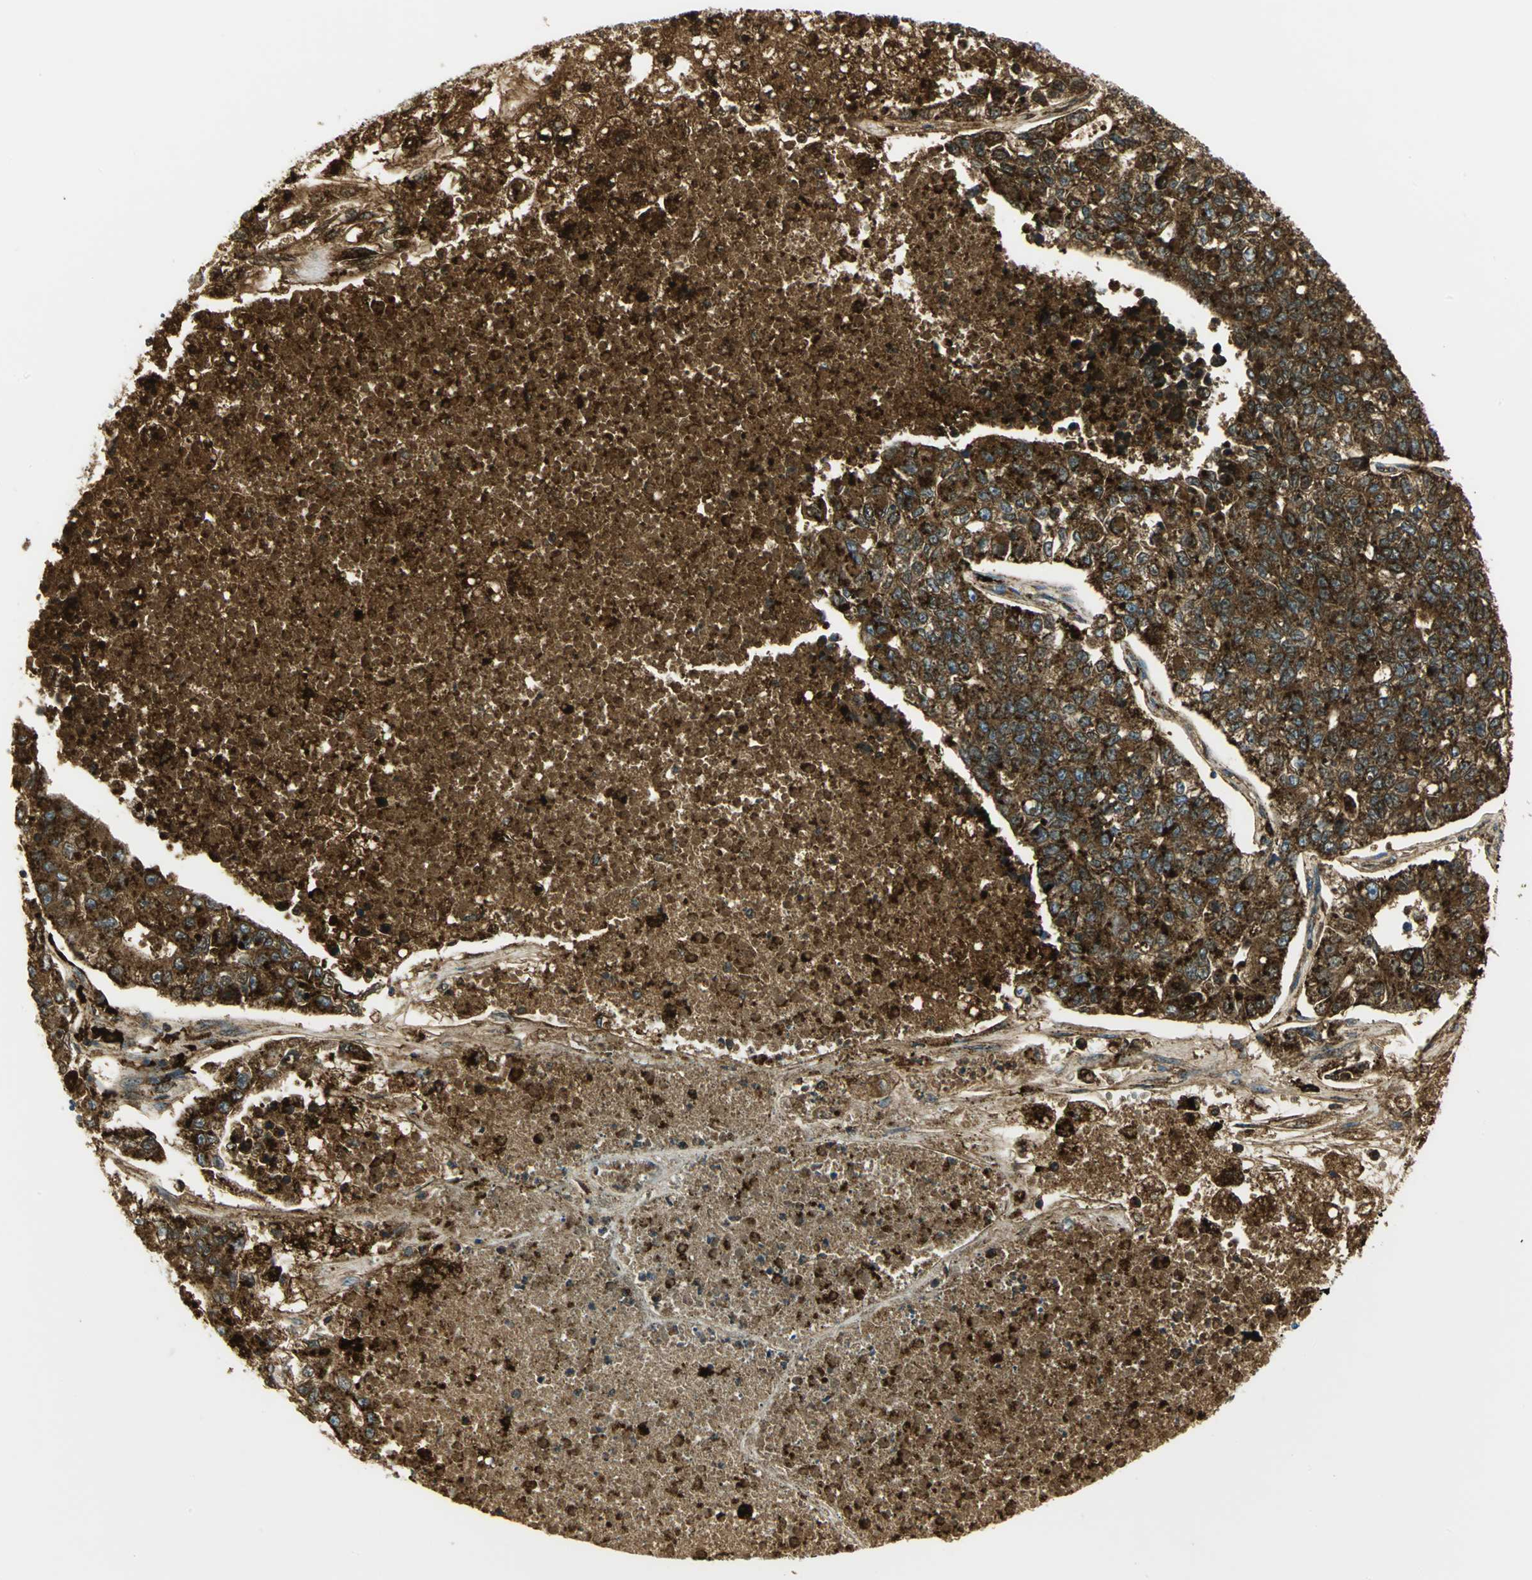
{"staining": {"intensity": "strong", "quantity": ">75%", "location": "cytoplasmic/membranous"}, "tissue": "lung cancer", "cell_type": "Tumor cells", "image_type": "cancer", "snomed": [{"axis": "morphology", "description": "Adenocarcinoma, NOS"}, {"axis": "topography", "description": "Lung"}], "caption": "Lung cancer (adenocarcinoma) was stained to show a protein in brown. There is high levels of strong cytoplasmic/membranous expression in about >75% of tumor cells.", "gene": "ARSA", "patient": {"sex": "male", "age": 49}}